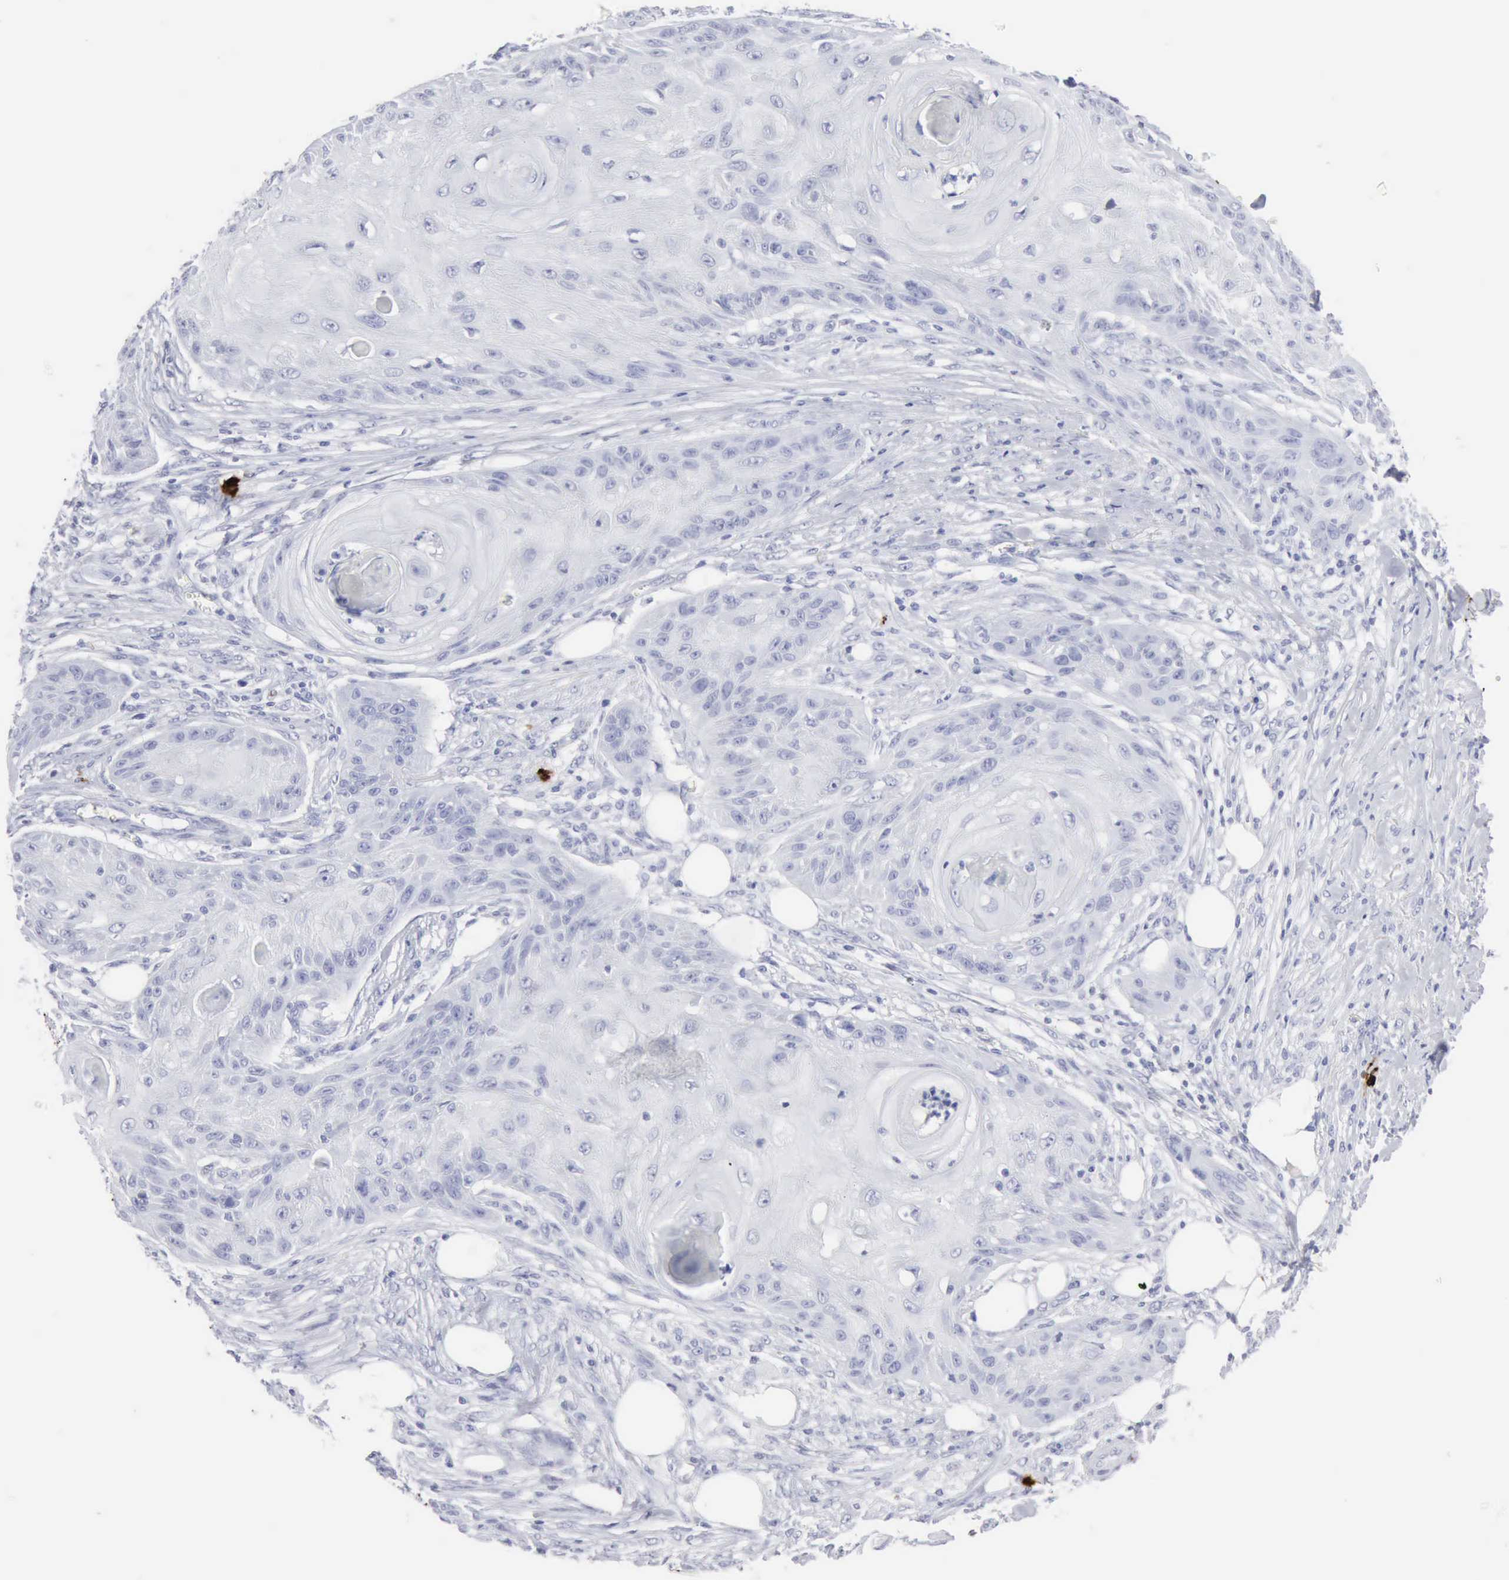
{"staining": {"intensity": "negative", "quantity": "none", "location": "none"}, "tissue": "skin cancer", "cell_type": "Tumor cells", "image_type": "cancer", "snomed": [{"axis": "morphology", "description": "Squamous cell carcinoma, NOS"}, {"axis": "topography", "description": "Skin"}], "caption": "A high-resolution histopathology image shows IHC staining of skin cancer (squamous cell carcinoma), which displays no significant positivity in tumor cells.", "gene": "CMA1", "patient": {"sex": "female", "age": 88}}